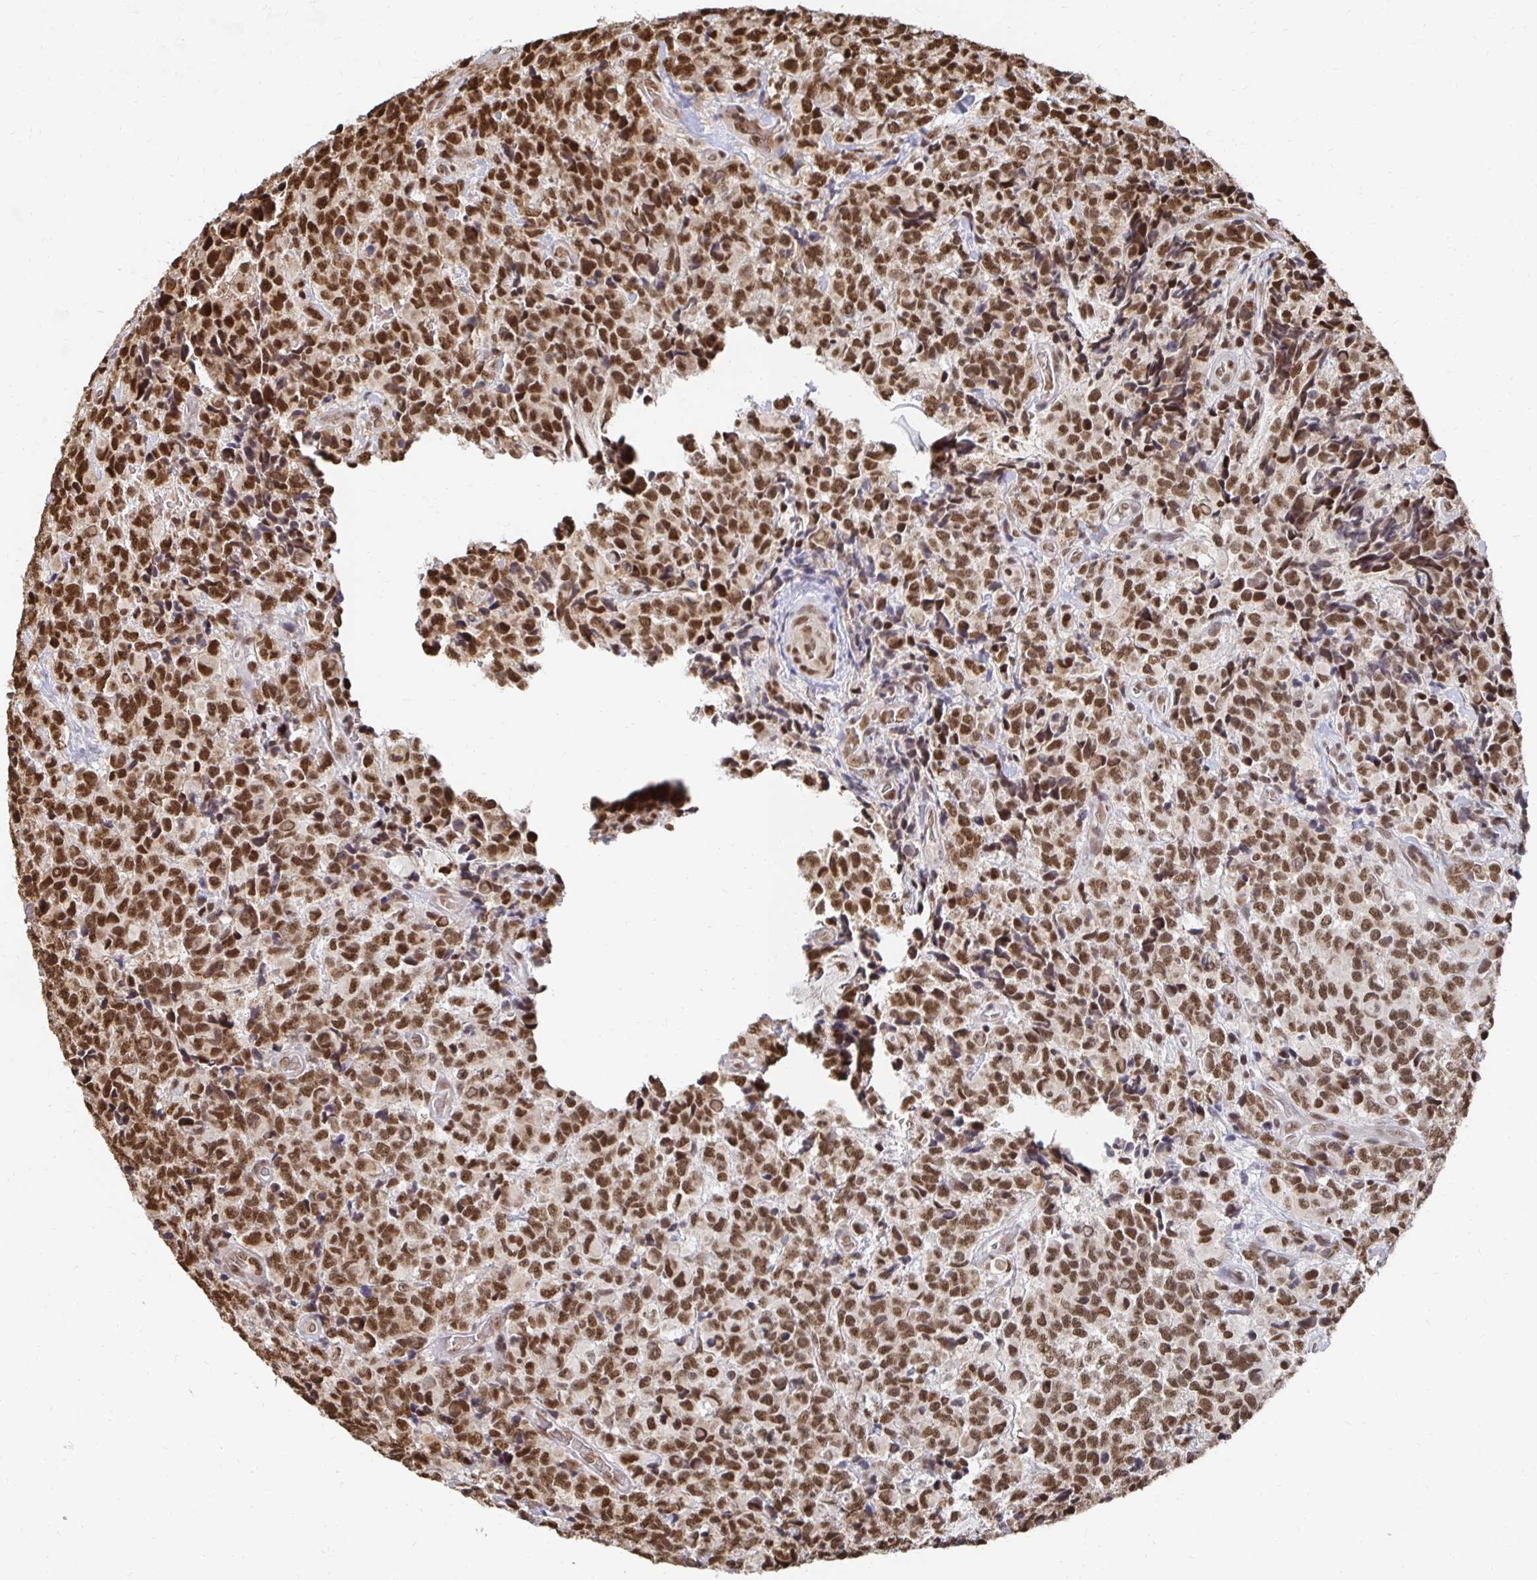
{"staining": {"intensity": "strong", "quantity": ">75%", "location": "nuclear"}, "tissue": "glioma", "cell_type": "Tumor cells", "image_type": "cancer", "snomed": [{"axis": "morphology", "description": "Glioma, malignant, High grade"}, {"axis": "topography", "description": "Brain"}], "caption": "A histopathology image showing strong nuclear expression in about >75% of tumor cells in glioma, as visualized by brown immunohistochemical staining.", "gene": "GTF3C6", "patient": {"sex": "male", "age": 39}}